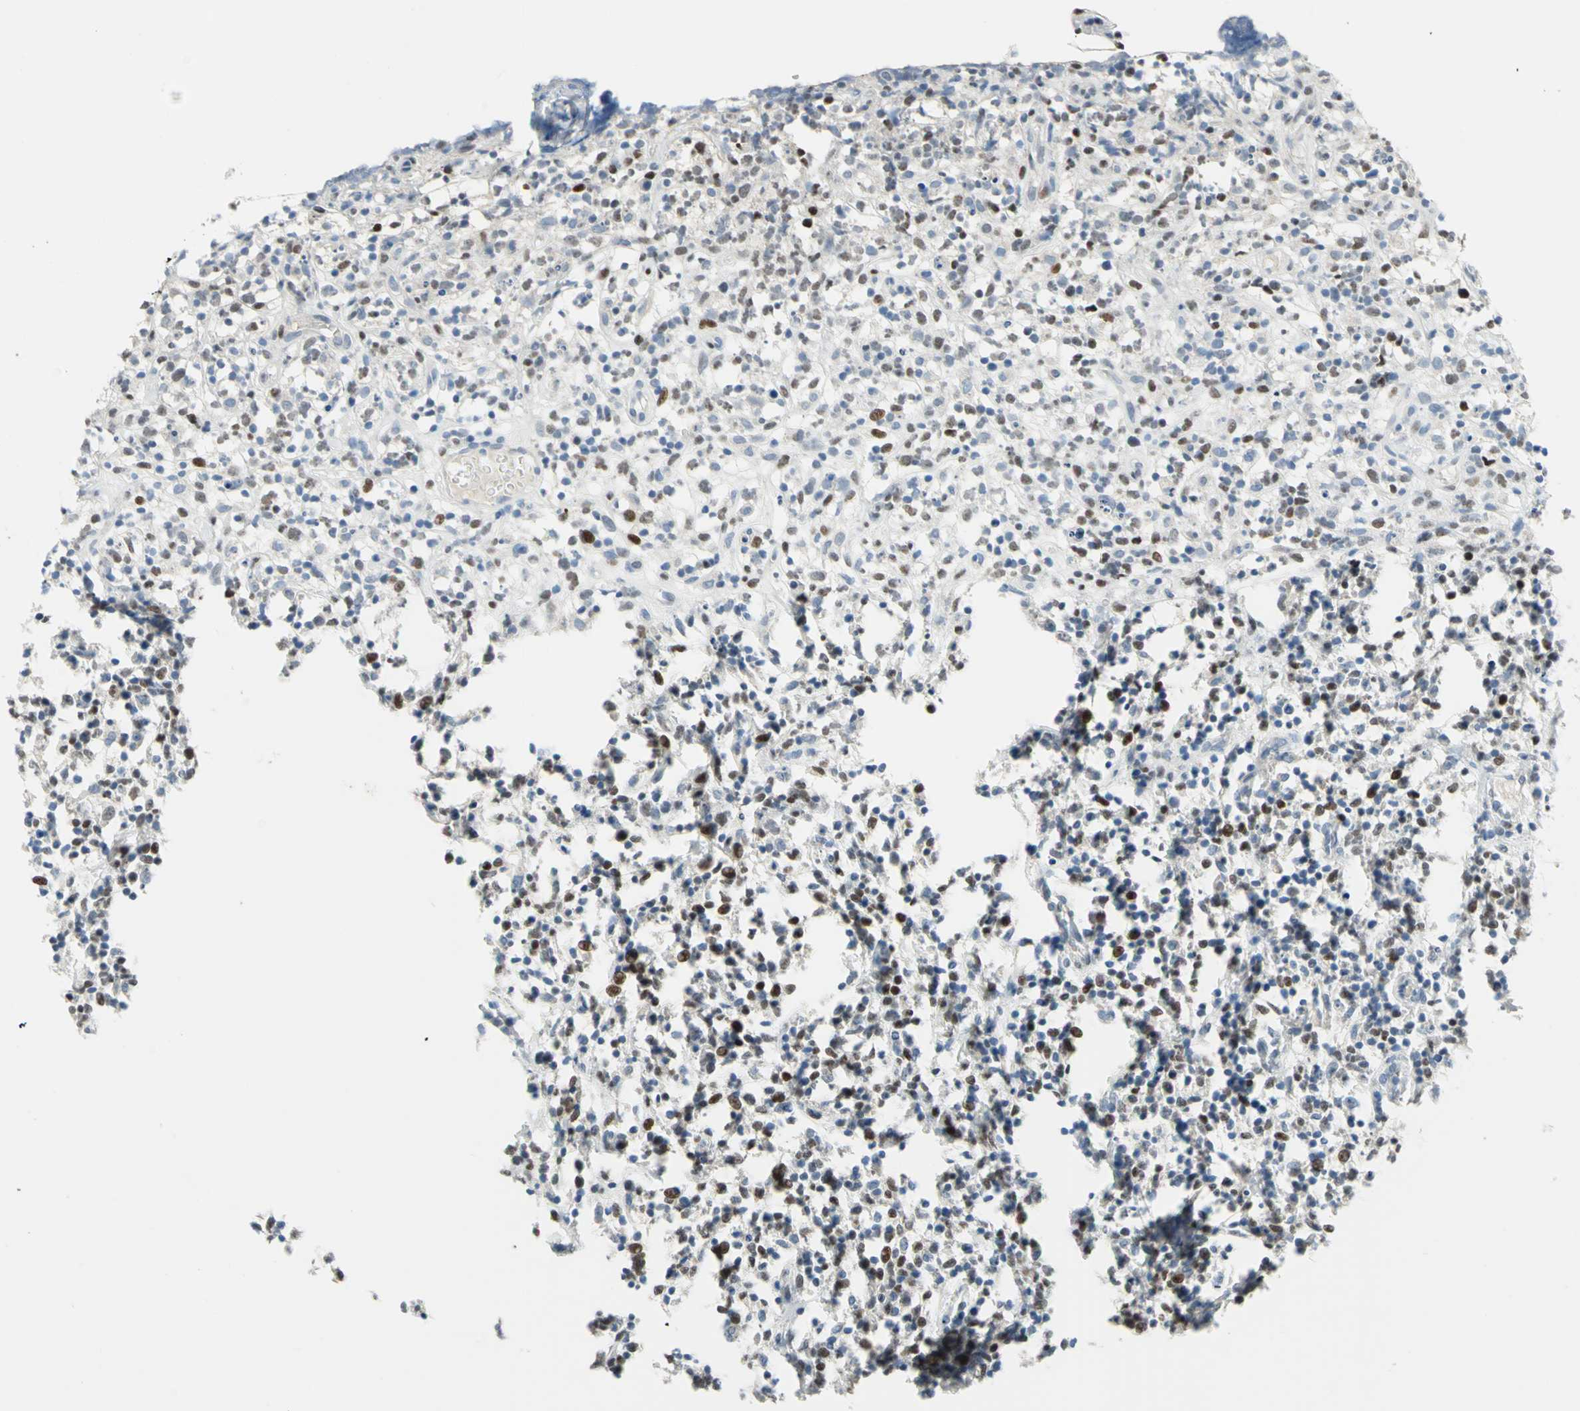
{"staining": {"intensity": "moderate", "quantity": "25%-75%", "location": "nuclear"}, "tissue": "lymphoma", "cell_type": "Tumor cells", "image_type": "cancer", "snomed": [{"axis": "morphology", "description": "Malignant lymphoma, non-Hodgkin's type, High grade"}, {"axis": "topography", "description": "Lymph node"}], "caption": "Immunohistochemistry (DAB (3,3'-diaminobenzidine)) staining of human lymphoma reveals moderate nuclear protein expression in about 25%-75% of tumor cells.", "gene": "NAB2", "patient": {"sex": "female", "age": 73}}